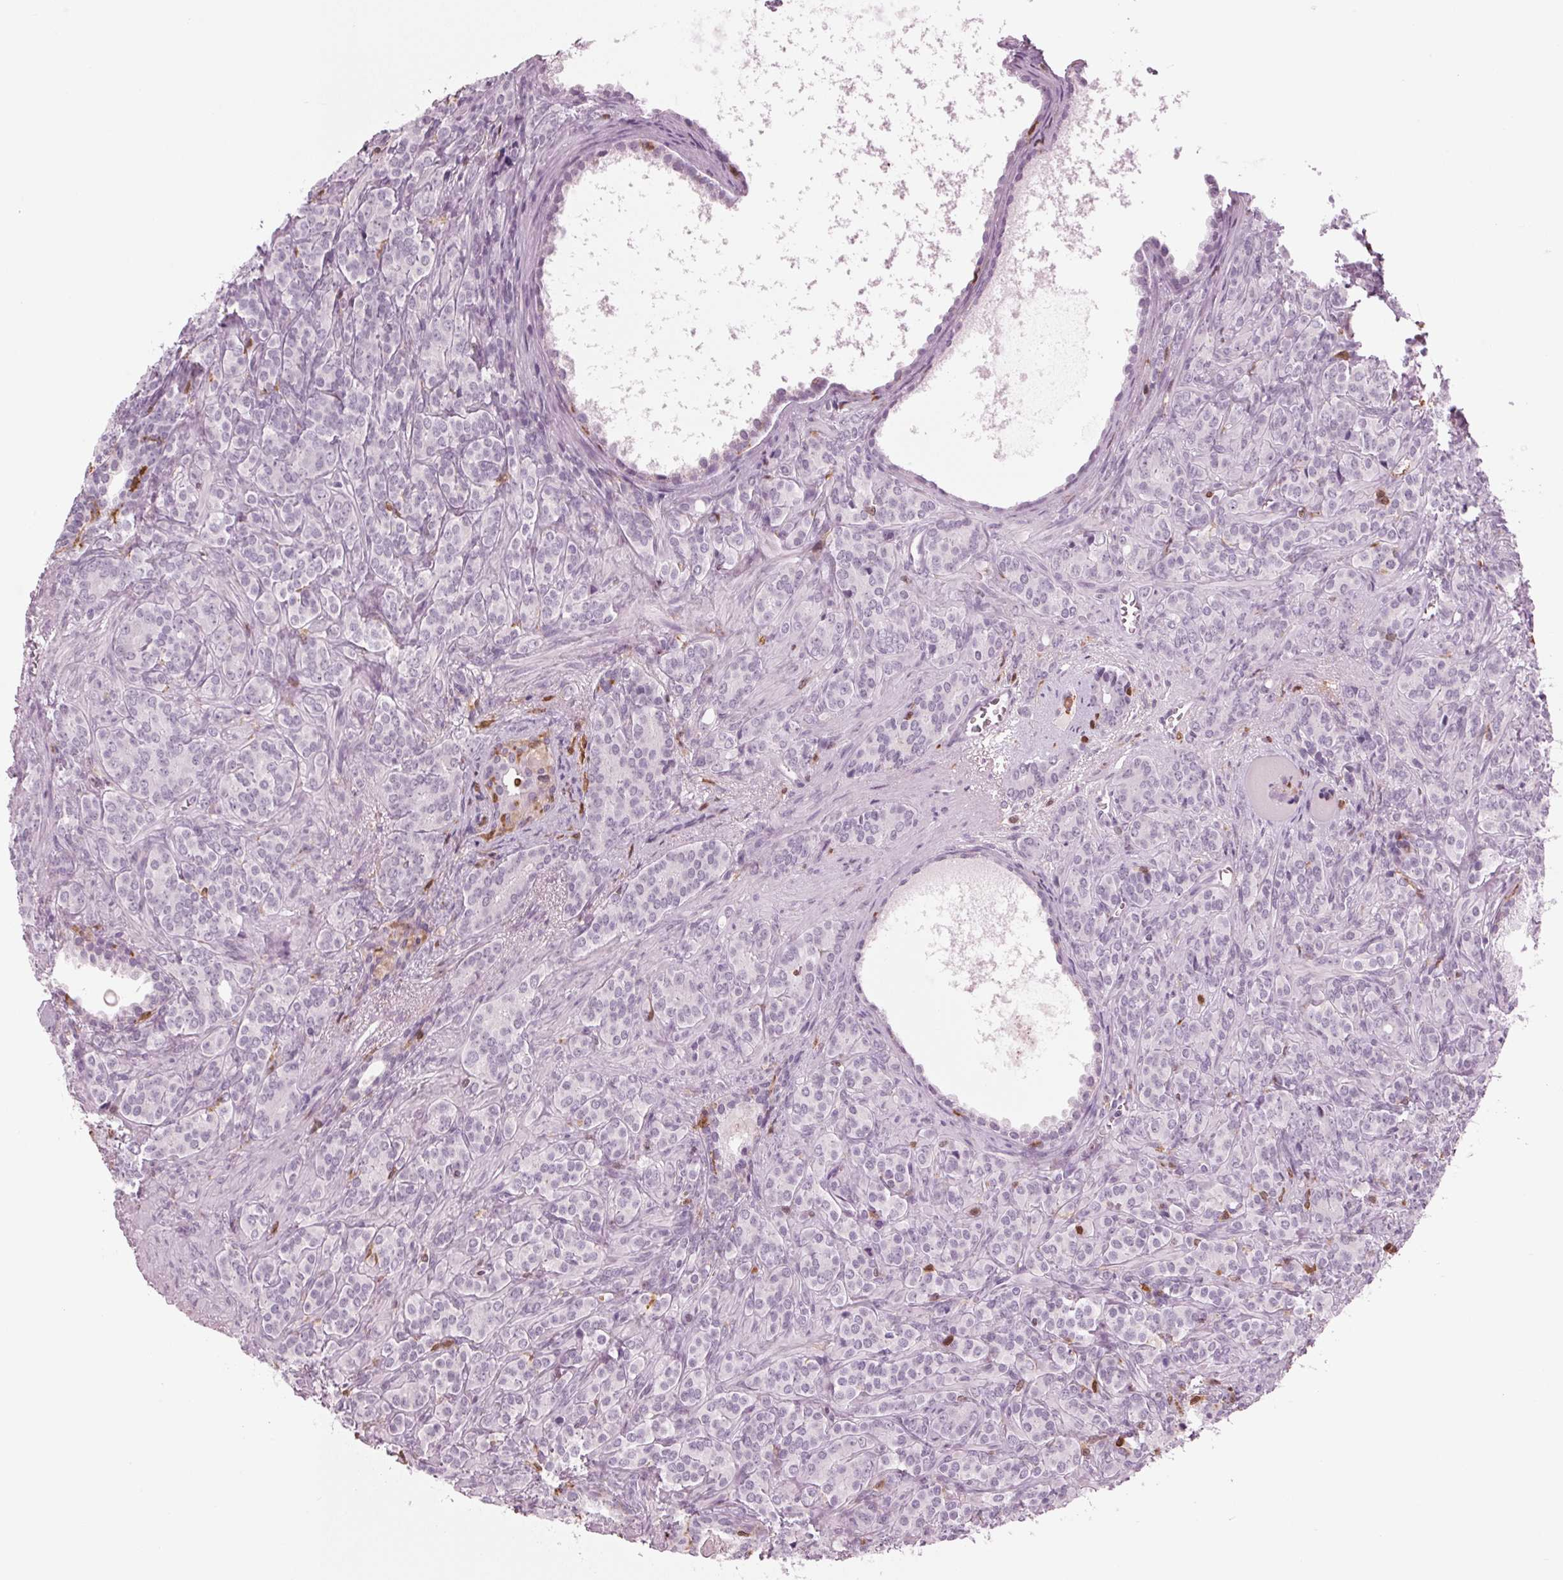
{"staining": {"intensity": "negative", "quantity": "none", "location": "none"}, "tissue": "prostate cancer", "cell_type": "Tumor cells", "image_type": "cancer", "snomed": [{"axis": "morphology", "description": "Adenocarcinoma, High grade"}, {"axis": "topography", "description": "Prostate"}], "caption": "Immunohistochemistry (IHC) histopathology image of neoplastic tissue: human adenocarcinoma (high-grade) (prostate) stained with DAB (3,3'-diaminobenzidine) displays no significant protein positivity in tumor cells.", "gene": "BTLA", "patient": {"sex": "male", "age": 84}}